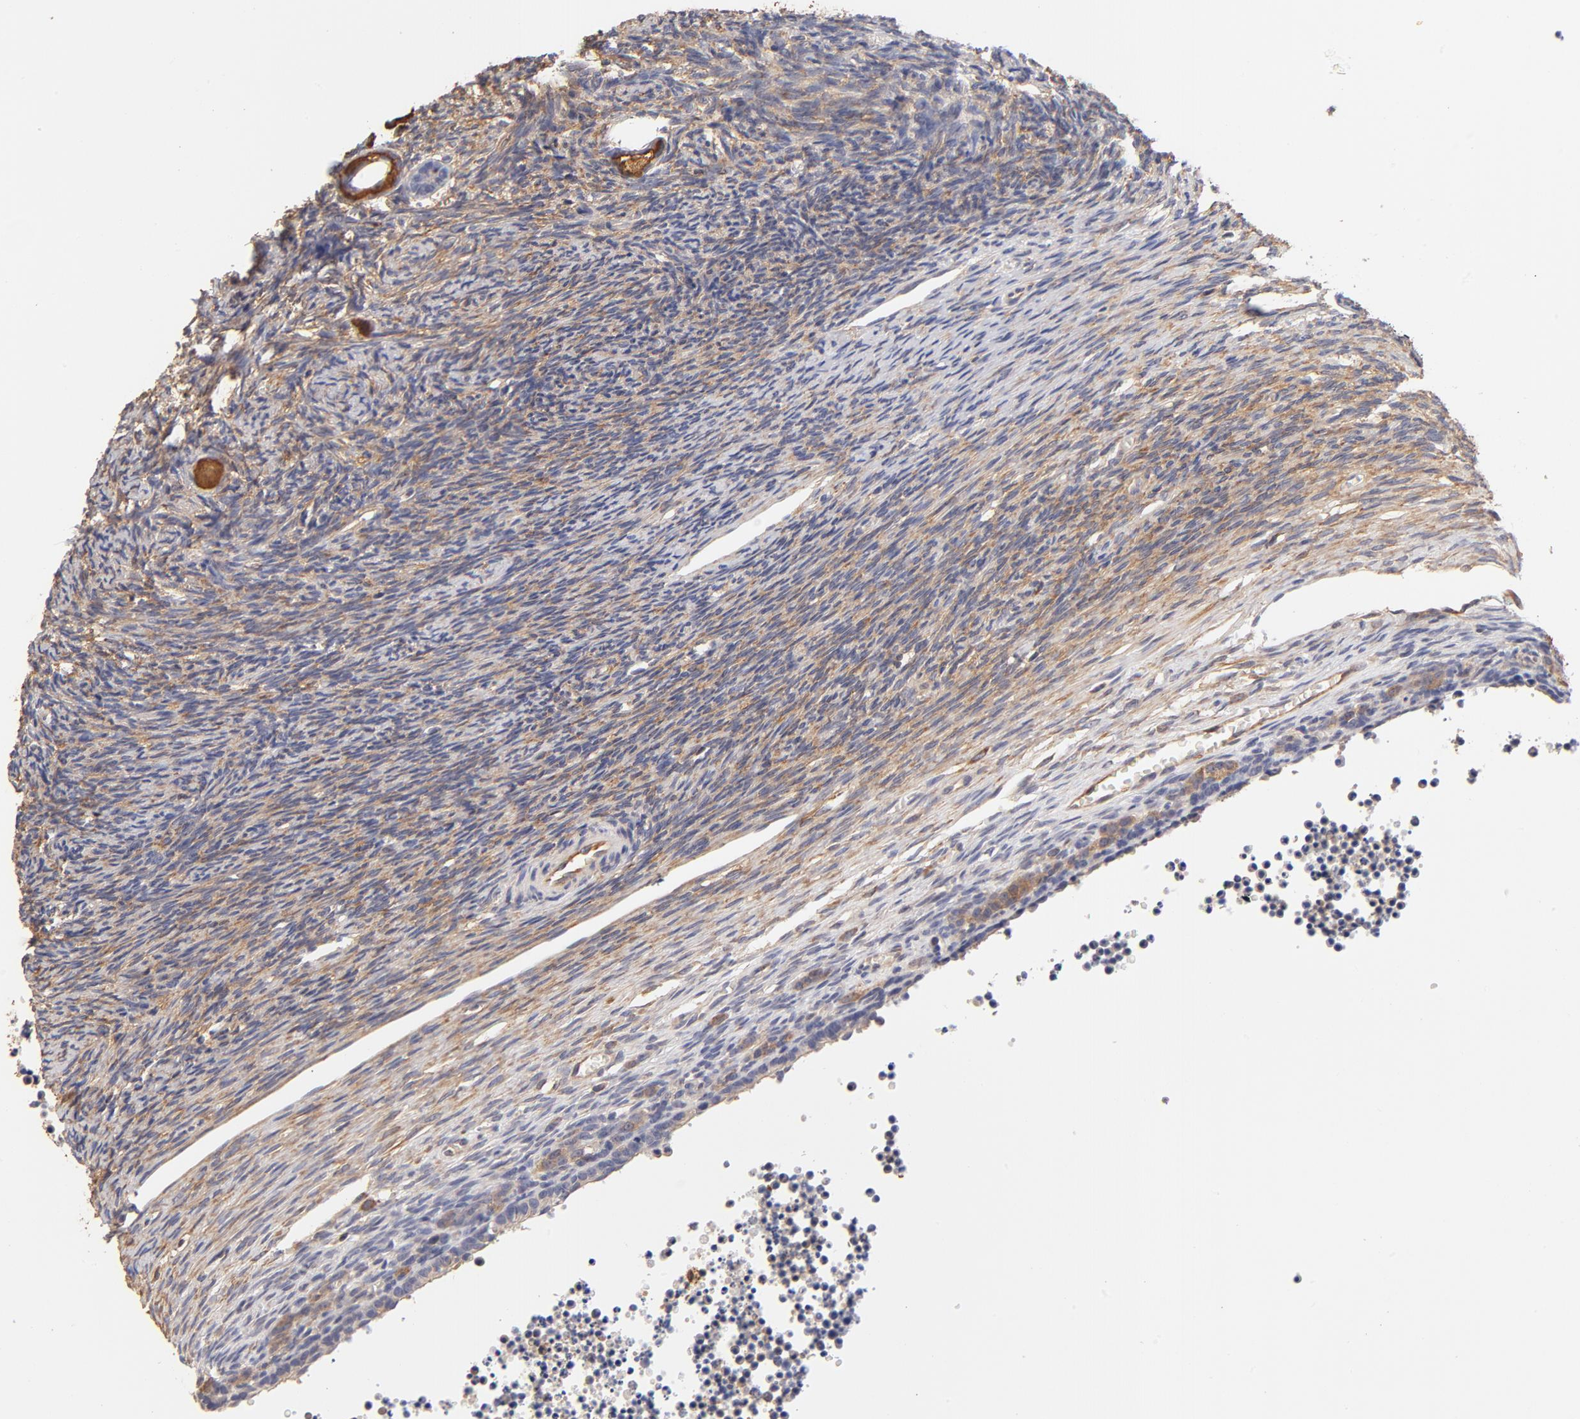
{"staining": {"intensity": "moderate", "quantity": "25%-75%", "location": "cytoplasmic/membranous"}, "tissue": "ovary", "cell_type": "Follicle cells", "image_type": "normal", "snomed": [{"axis": "morphology", "description": "Normal tissue, NOS"}, {"axis": "topography", "description": "Ovary"}], "caption": "An immunohistochemistry image of benign tissue is shown. Protein staining in brown labels moderate cytoplasmic/membranous positivity in ovary within follicle cells.", "gene": "FCMR", "patient": {"sex": "female", "age": 27}}